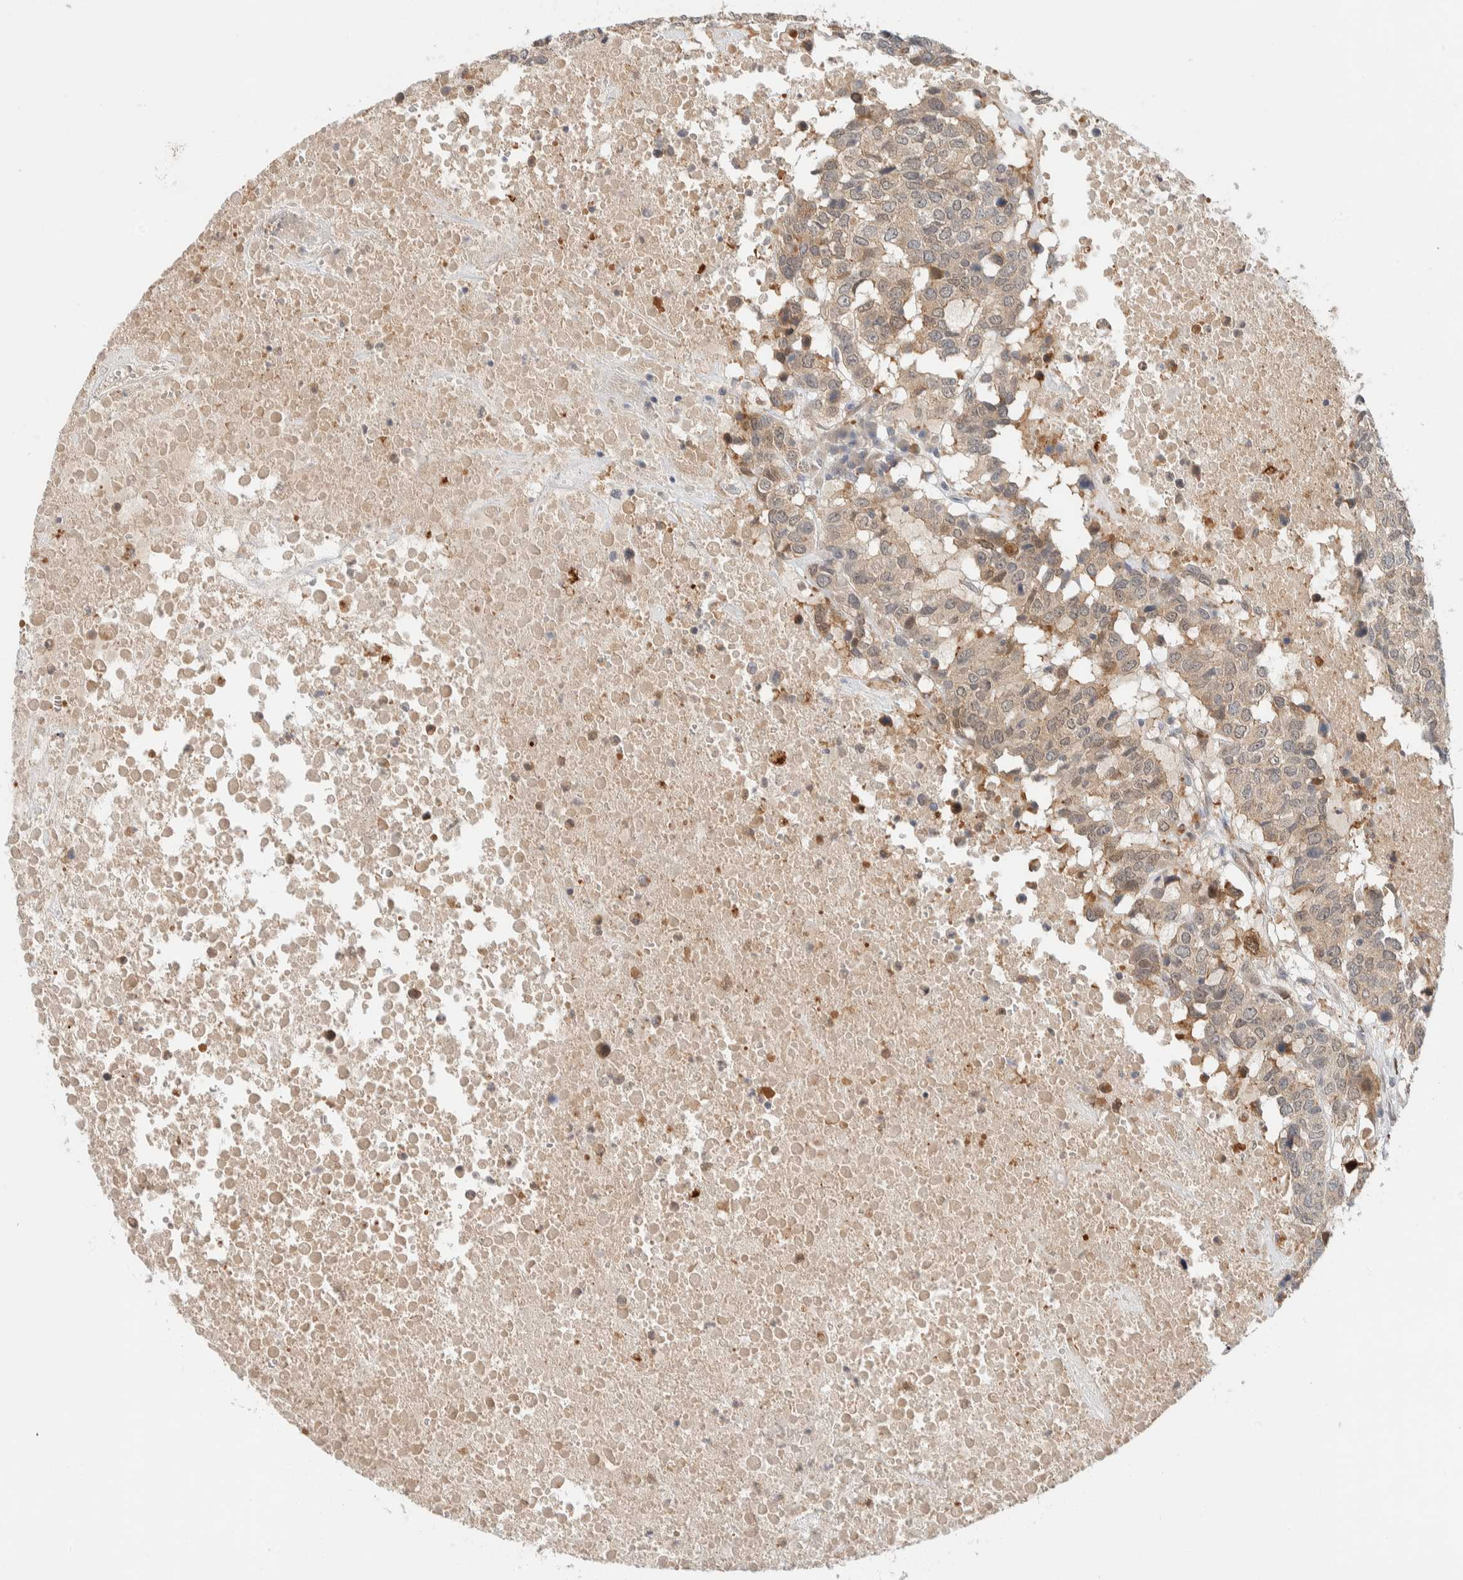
{"staining": {"intensity": "weak", "quantity": ">75%", "location": "cytoplasmic/membranous"}, "tissue": "head and neck cancer", "cell_type": "Tumor cells", "image_type": "cancer", "snomed": [{"axis": "morphology", "description": "Squamous cell carcinoma, NOS"}, {"axis": "topography", "description": "Head-Neck"}], "caption": "Tumor cells demonstrate weak cytoplasmic/membranous staining in about >75% of cells in head and neck squamous cell carcinoma.", "gene": "GCLM", "patient": {"sex": "male", "age": 66}}